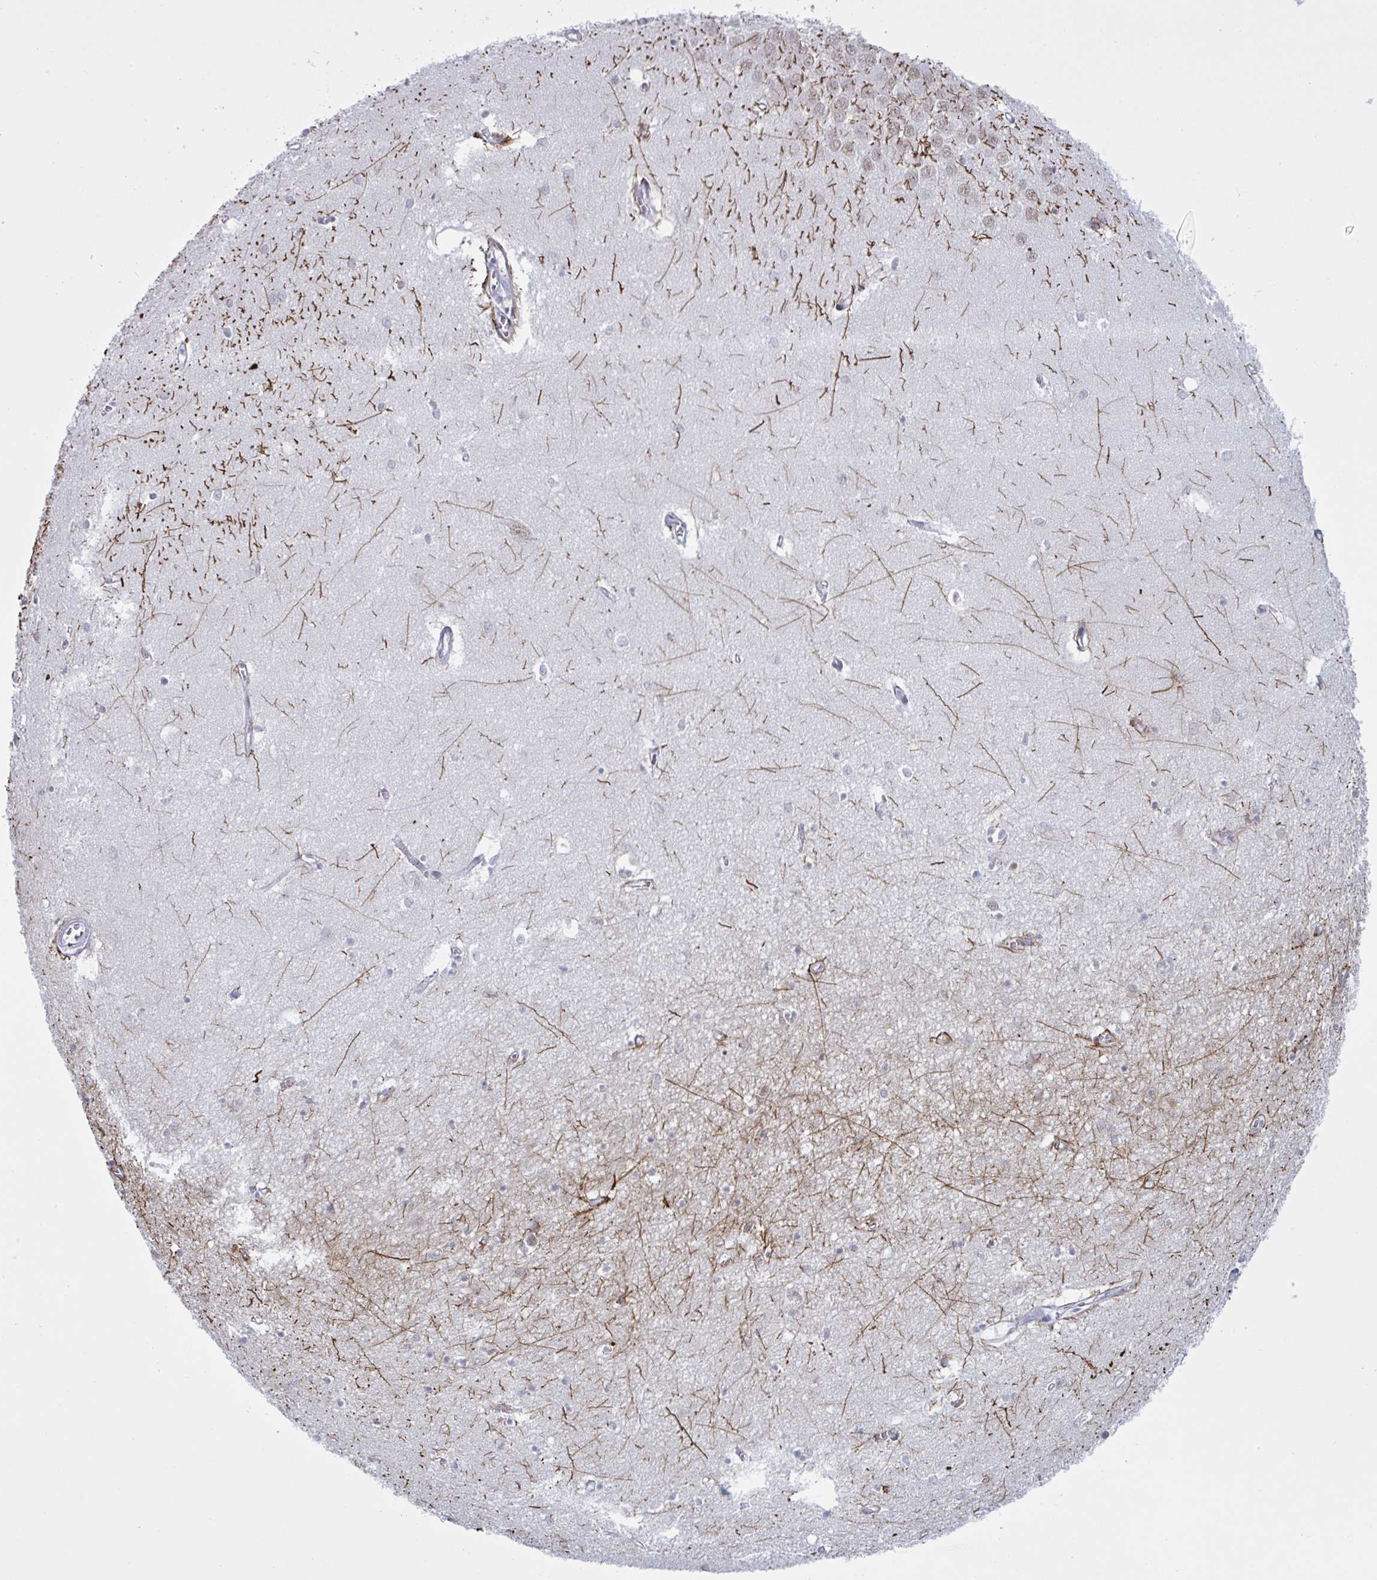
{"staining": {"intensity": "moderate", "quantity": "<25%", "location": "cytoplasmic/membranous"}, "tissue": "hippocampus", "cell_type": "Glial cells", "image_type": "normal", "snomed": [{"axis": "morphology", "description": "Normal tissue, NOS"}, {"axis": "topography", "description": "Hippocampus"}], "caption": "DAB (3,3'-diaminobenzidine) immunohistochemical staining of normal hippocampus demonstrates moderate cytoplasmic/membranous protein positivity in approximately <25% of glial cells. Using DAB (brown) and hematoxylin (blue) stains, captured at high magnification using brightfield microscopy.", "gene": "PPP1R10", "patient": {"sex": "female", "age": 64}}